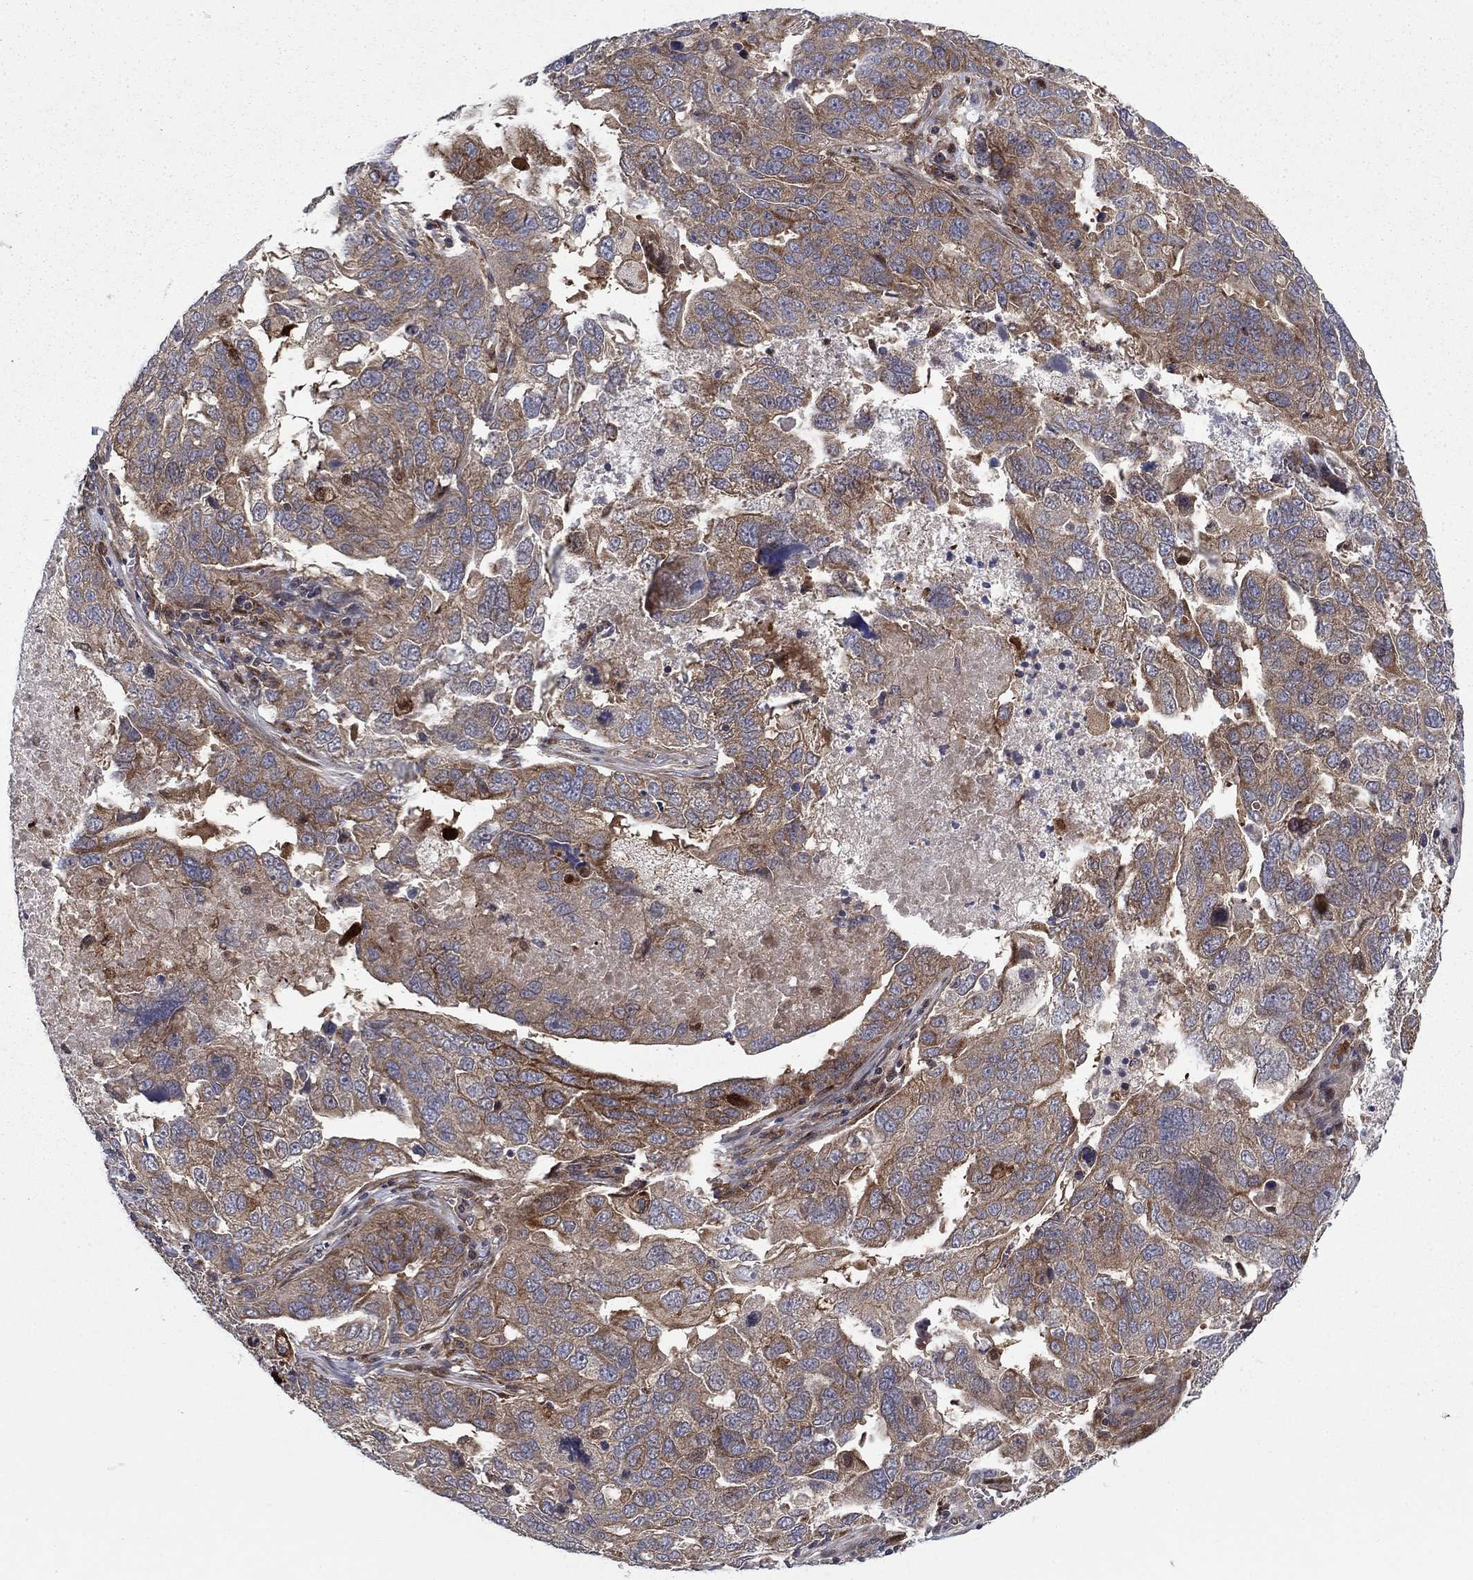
{"staining": {"intensity": "moderate", "quantity": "25%-75%", "location": "cytoplasmic/membranous"}, "tissue": "ovarian cancer", "cell_type": "Tumor cells", "image_type": "cancer", "snomed": [{"axis": "morphology", "description": "Carcinoma, endometroid"}, {"axis": "topography", "description": "Soft tissue"}, {"axis": "topography", "description": "Ovary"}], "caption": "Moderate cytoplasmic/membranous protein positivity is appreciated in about 25%-75% of tumor cells in endometroid carcinoma (ovarian). (DAB = brown stain, brightfield microscopy at high magnification).", "gene": "HDAC4", "patient": {"sex": "female", "age": 52}}